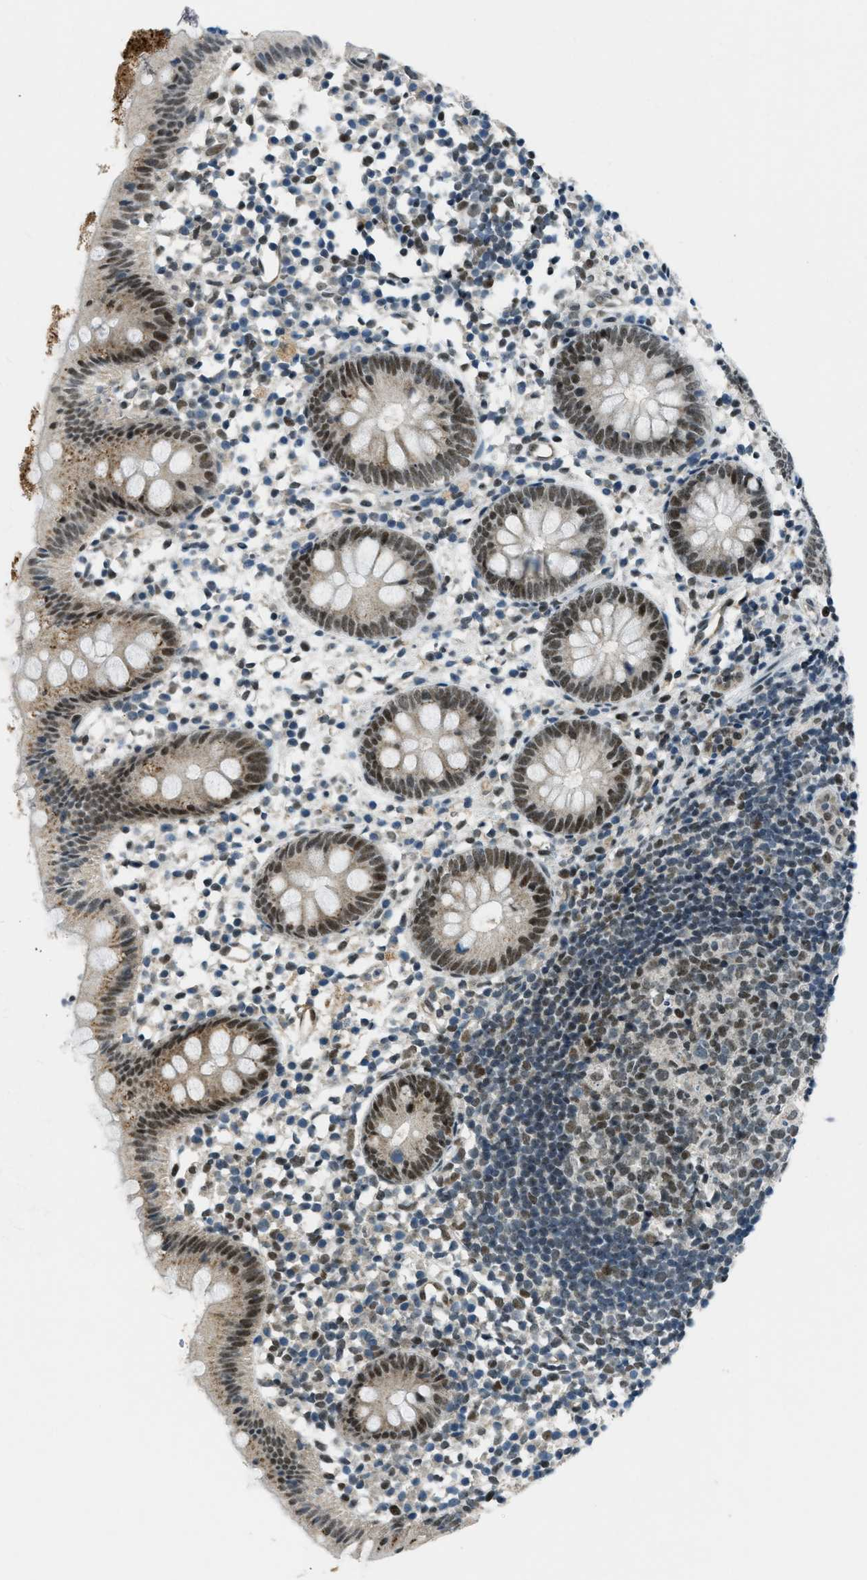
{"staining": {"intensity": "moderate", "quantity": "25%-75%", "location": "cytoplasmic/membranous,nuclear"}, "tissue": "appendix", "cell_type": "Glandular cells", "image_type": "normal", "snomed": [{"axis": "morphology", "description": "Normal tissue, NOS"}, {"axis": "topography", "description": "Appendix"}], "caption": "Appendix stained with a brown dye displays moderate cytoplasmic/membranous,nuclear positive staining in approximately 25%-75% of glandular cells.", "gene": "KLF6", "patient": {"sex": "female", "age": 20}}